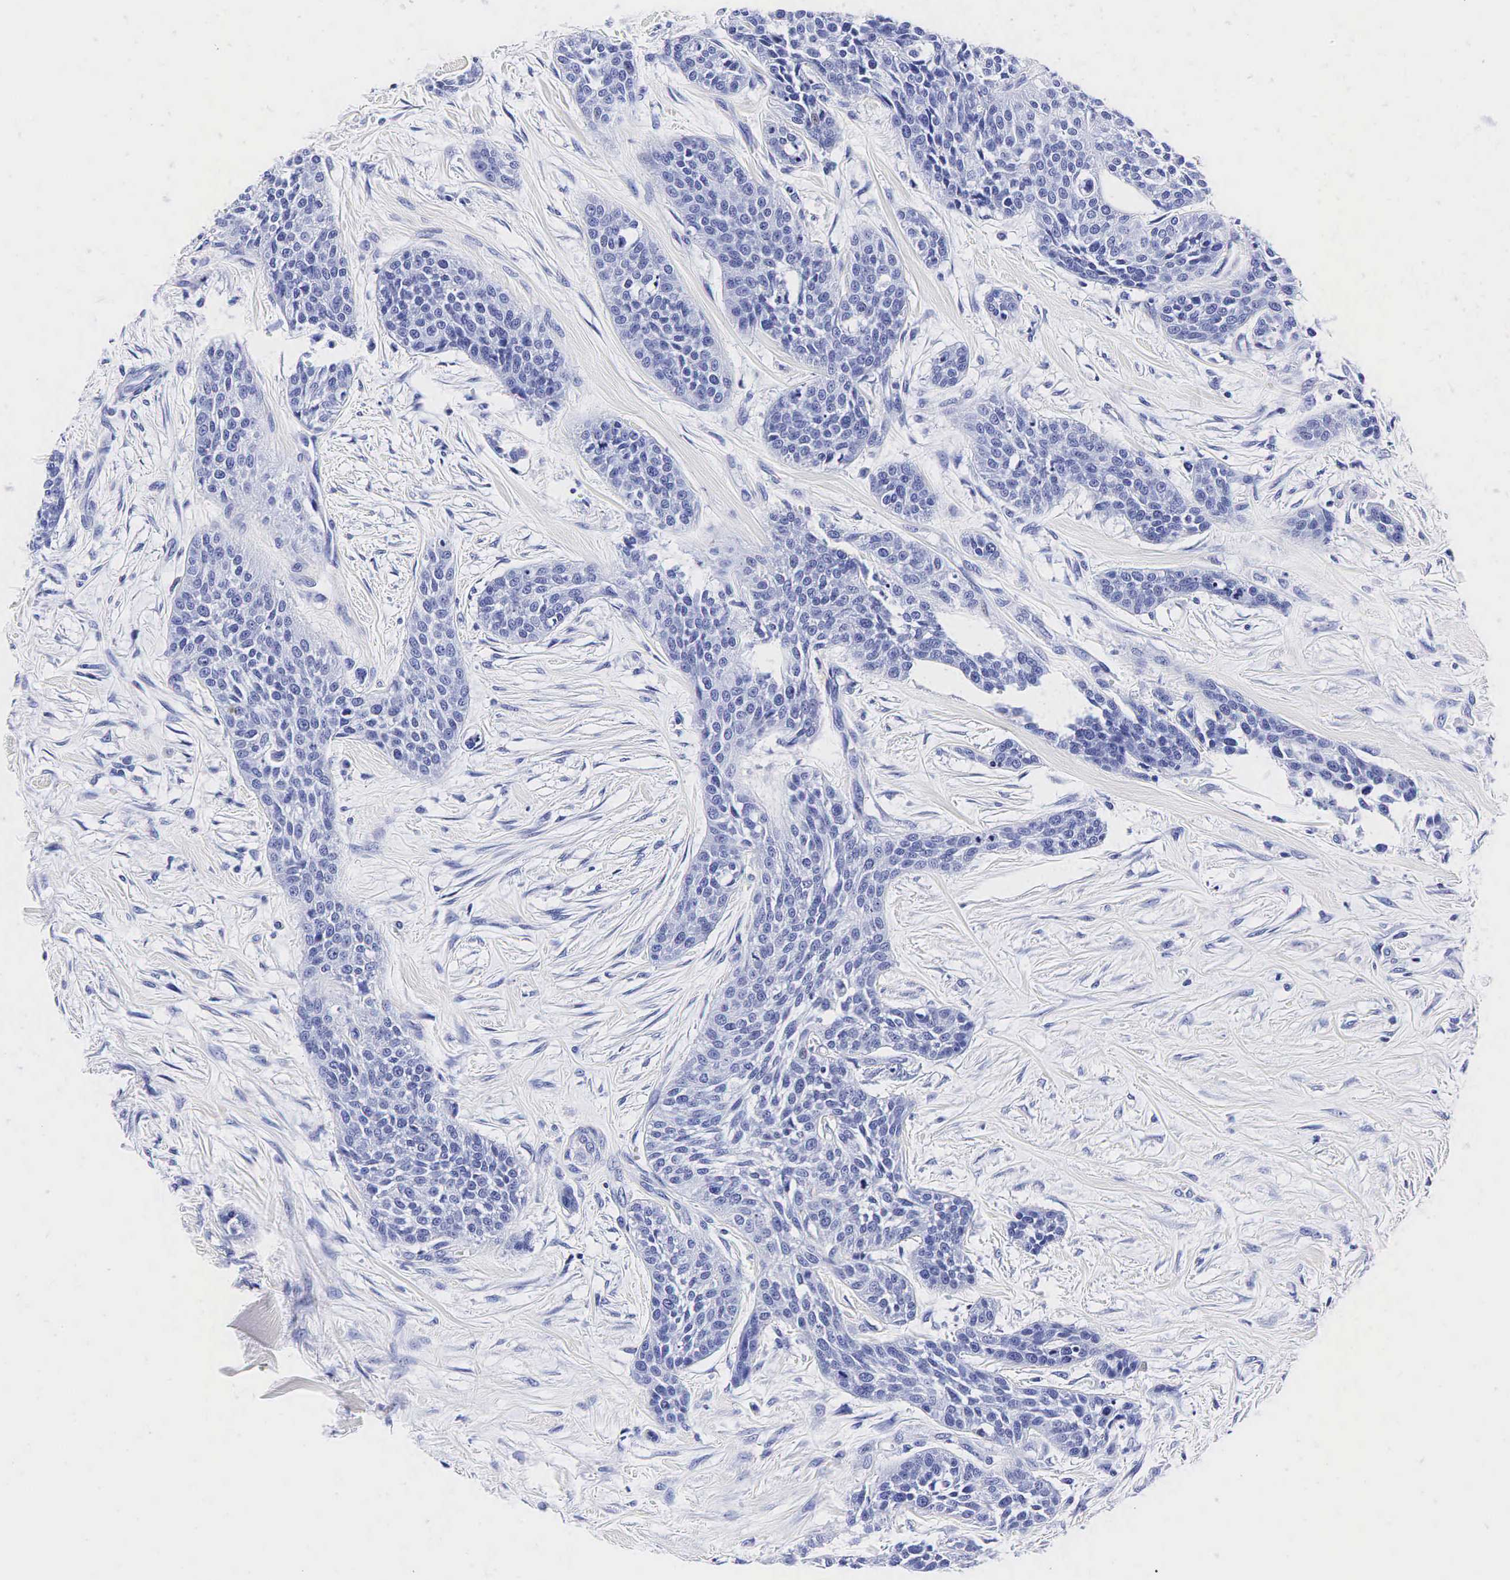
{"staining": {"intensity": "negative", "quantity": "none", "location": "none"}, "tissue": "urothelial cancer", "cell_type": "Tumor cells", "image_type": "cancer", "snomed": [{"axis": "morphology", "description": "Urothelial carcinoma, High grade"}, {"axis": "topography", "description": "Urinary bladder"}], "caption": "Tumor cells are negative for protein expression in human urothelial cancer.", "gene": "TG", "patient": {"sex": "male", "age": 56}}